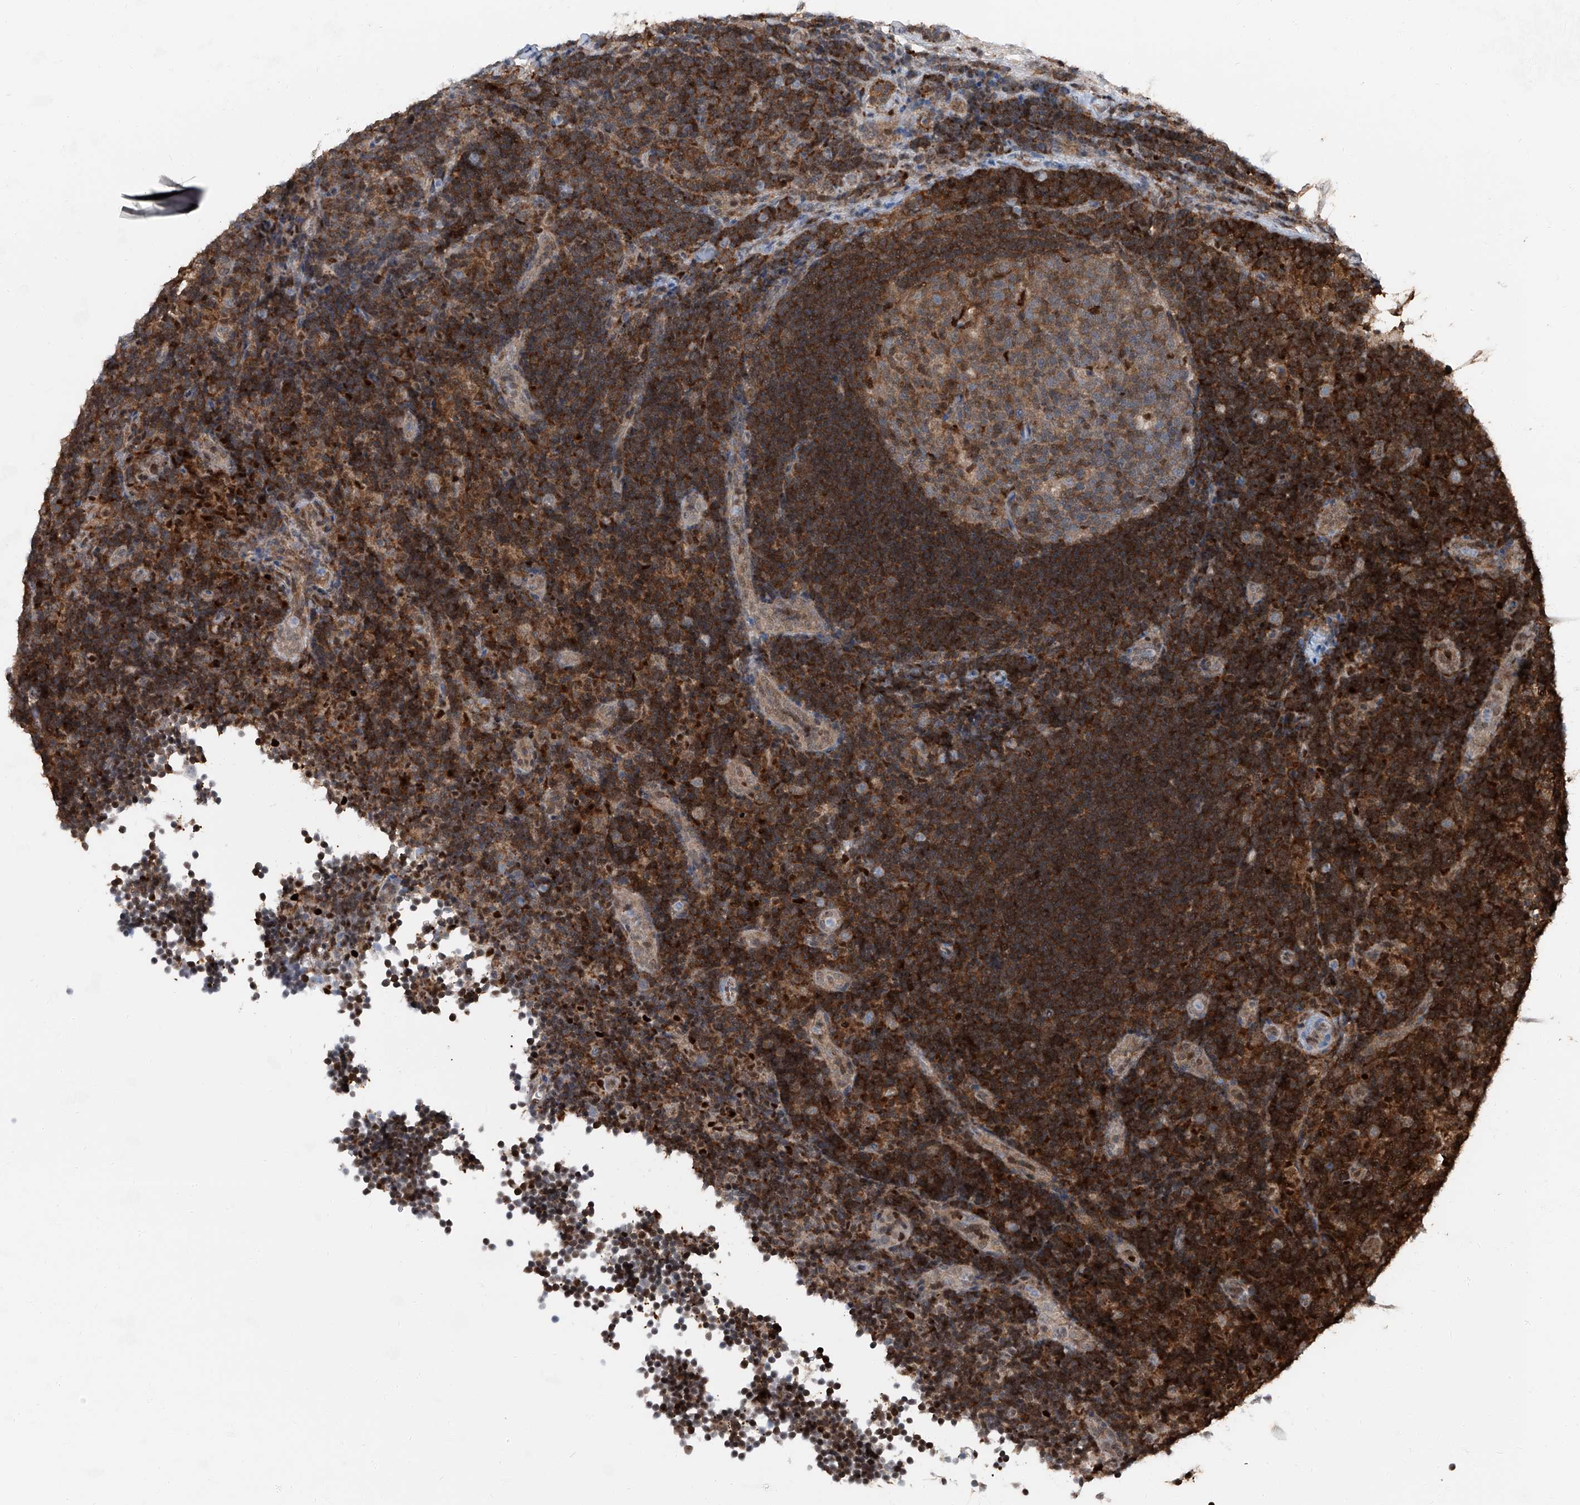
{"staining": {"intensity": "moderate", "quantity": ">75%", "location": "cytoplasmic/membranous"}, "tissue": "lymph node", "cell_type": "Germinal center cells", "image_type": "normal", "snomed": [{"axis": "morphology", "description": "Normal tissue, NOS"}, {"axis": "topography", "description": "Lymph node"}], "caption": "Brown immunohistochemical staining in unremarkable lymph node shows moderate cytoplasmic/membranous staining in approximately >75% of germinal center cells. (Stains: DAB (3,3'-diaminobenzidine) in brown, nuclei in blue, Microscopy: brightfield microscopy at high magnification).", "gene": "PSMB10", "patient": {"sex": "female", "age": 22}}